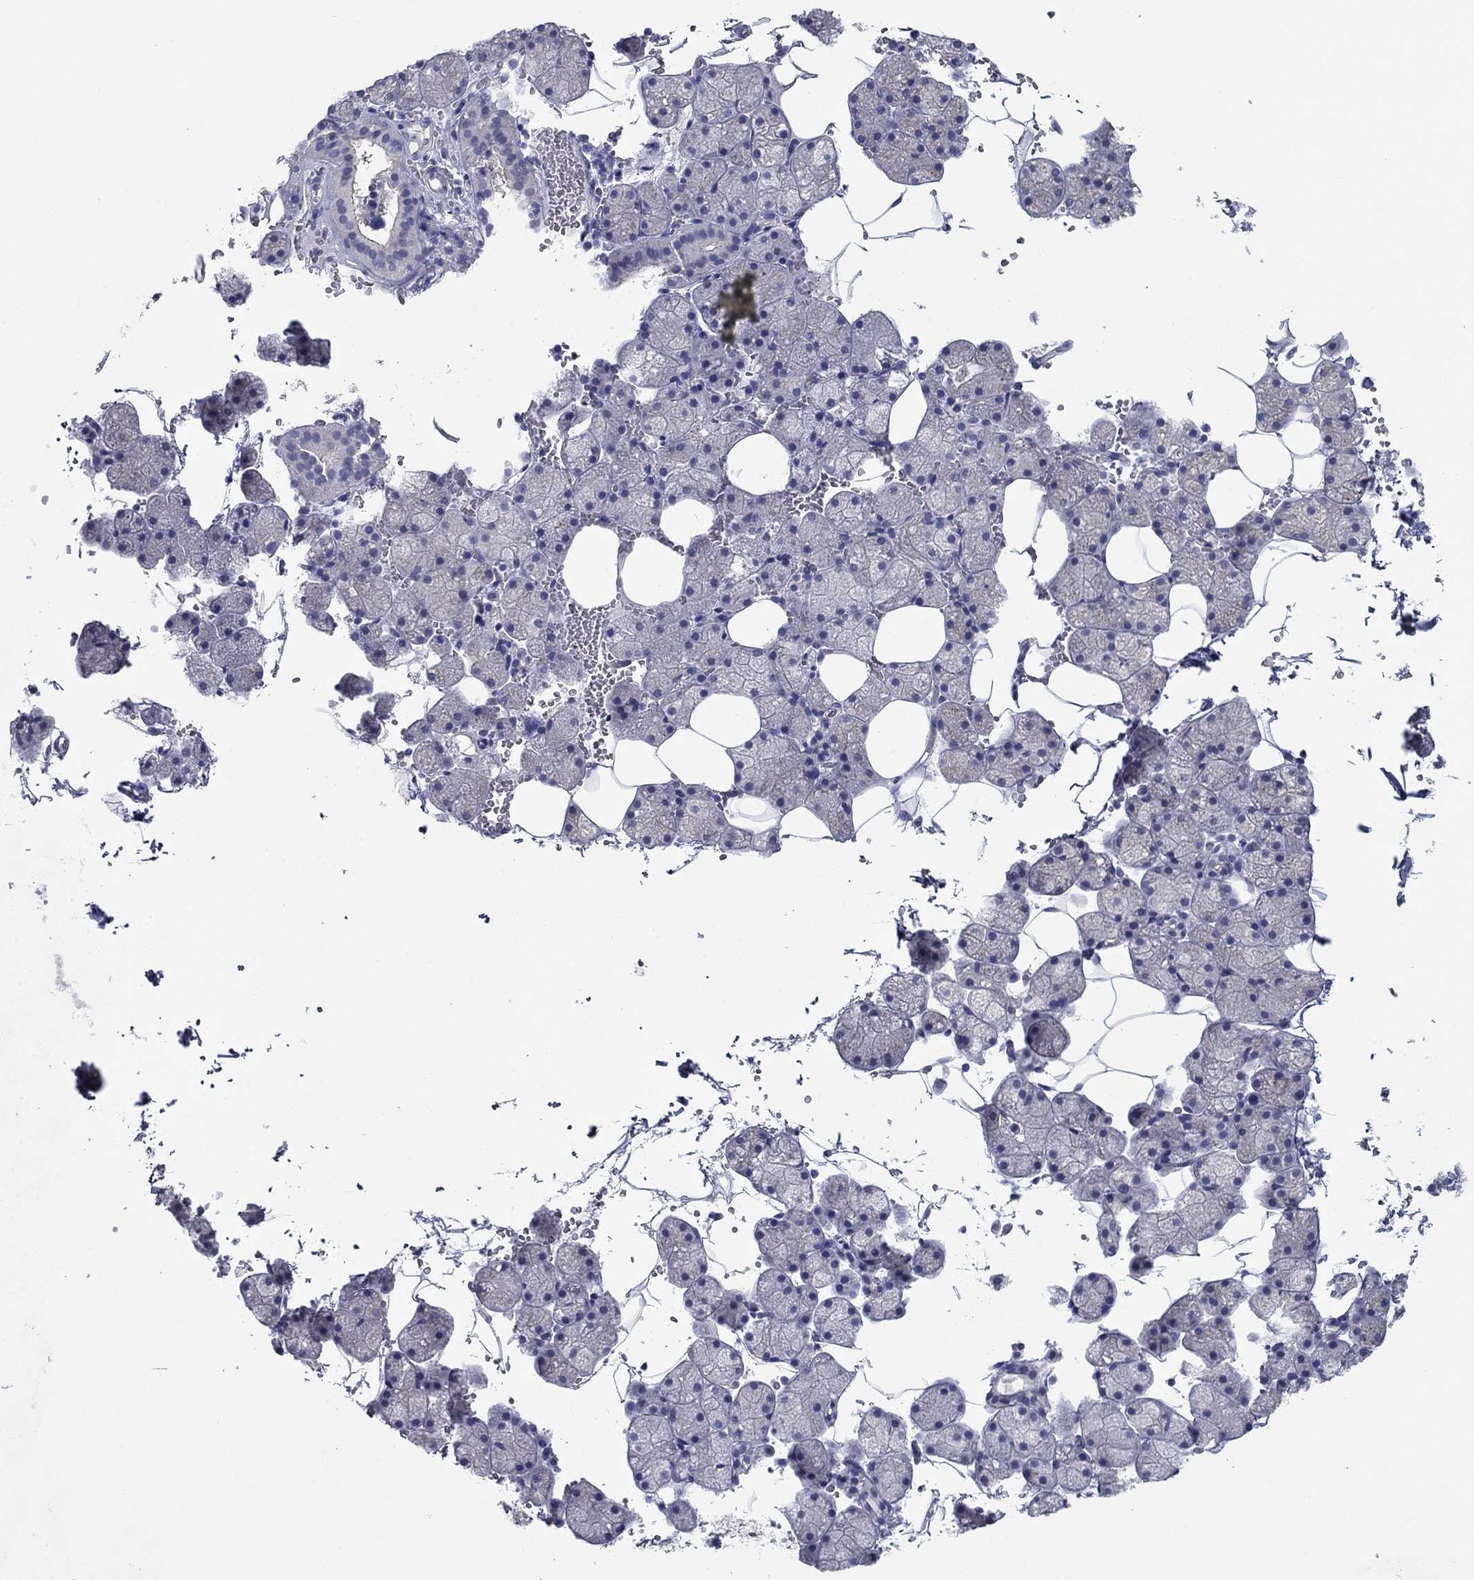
{"staining": {"intensity": "strong", "quantity": "<25%", "location": "cytoplasmic/membranous"}, "tissue": "salivary gland", "cell_type": "Glandular cells", "image_type": "normal", "snomed": [{"axis": "morphology", "description": "Normal tissue, NOS"}, {"axis": "topography", "description": "Salivary gland"}], "caption": "Salivary gland stained with IHC displays strong cytoplasmic/membranous staining in approximately <25% of glandular cells. The protein of interest is stained brown, and the nuclei are stained in blue (DAB IHC with brightfield microscopy, high magnification).", "gene": "PLS1", "patient": {"sex": "male", "age": 38}}